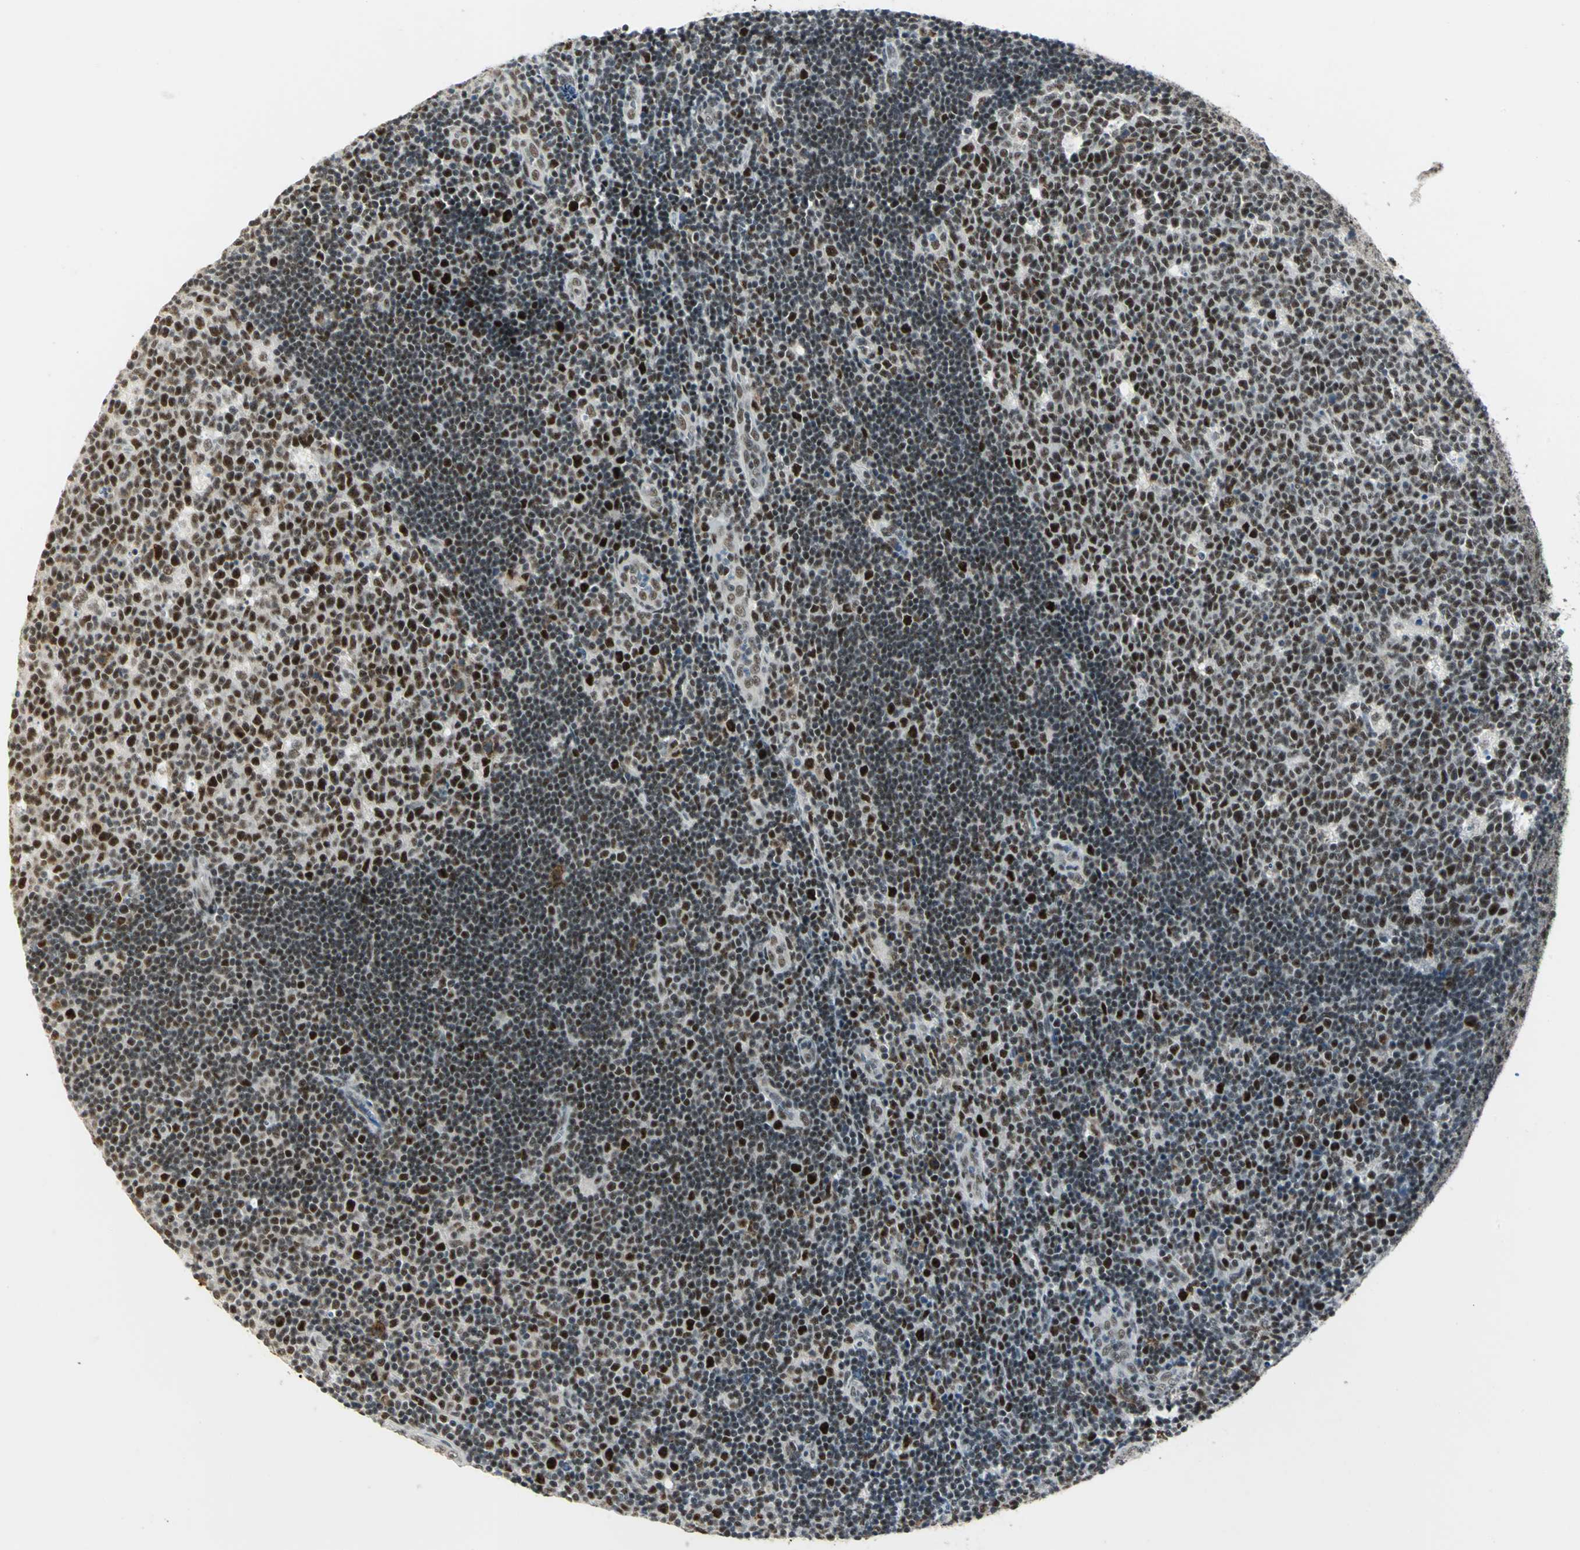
{"staining": {"intensity": "strong", "quantity": ">75%", "location": "nuclear"}, "tissue": "lymph node", "cell_type": "Germinal center cells", "image_type": "normal", "snomed": [{"axis": "morphology", "description": "Normal tissue, NOS"}, {"axis": "topography", "description": "Lymph node"}, {"axis": "topography", "description": "Salivary gland"}], "caption": "Approximately >75% of germinal center cells in unremarkable human lymph node reveal strong nuclear protein positivity as visualized by brown immunohistochemical staining.", "gene": "CCNT1", "patient": {"sex": "male", "age": 8}}